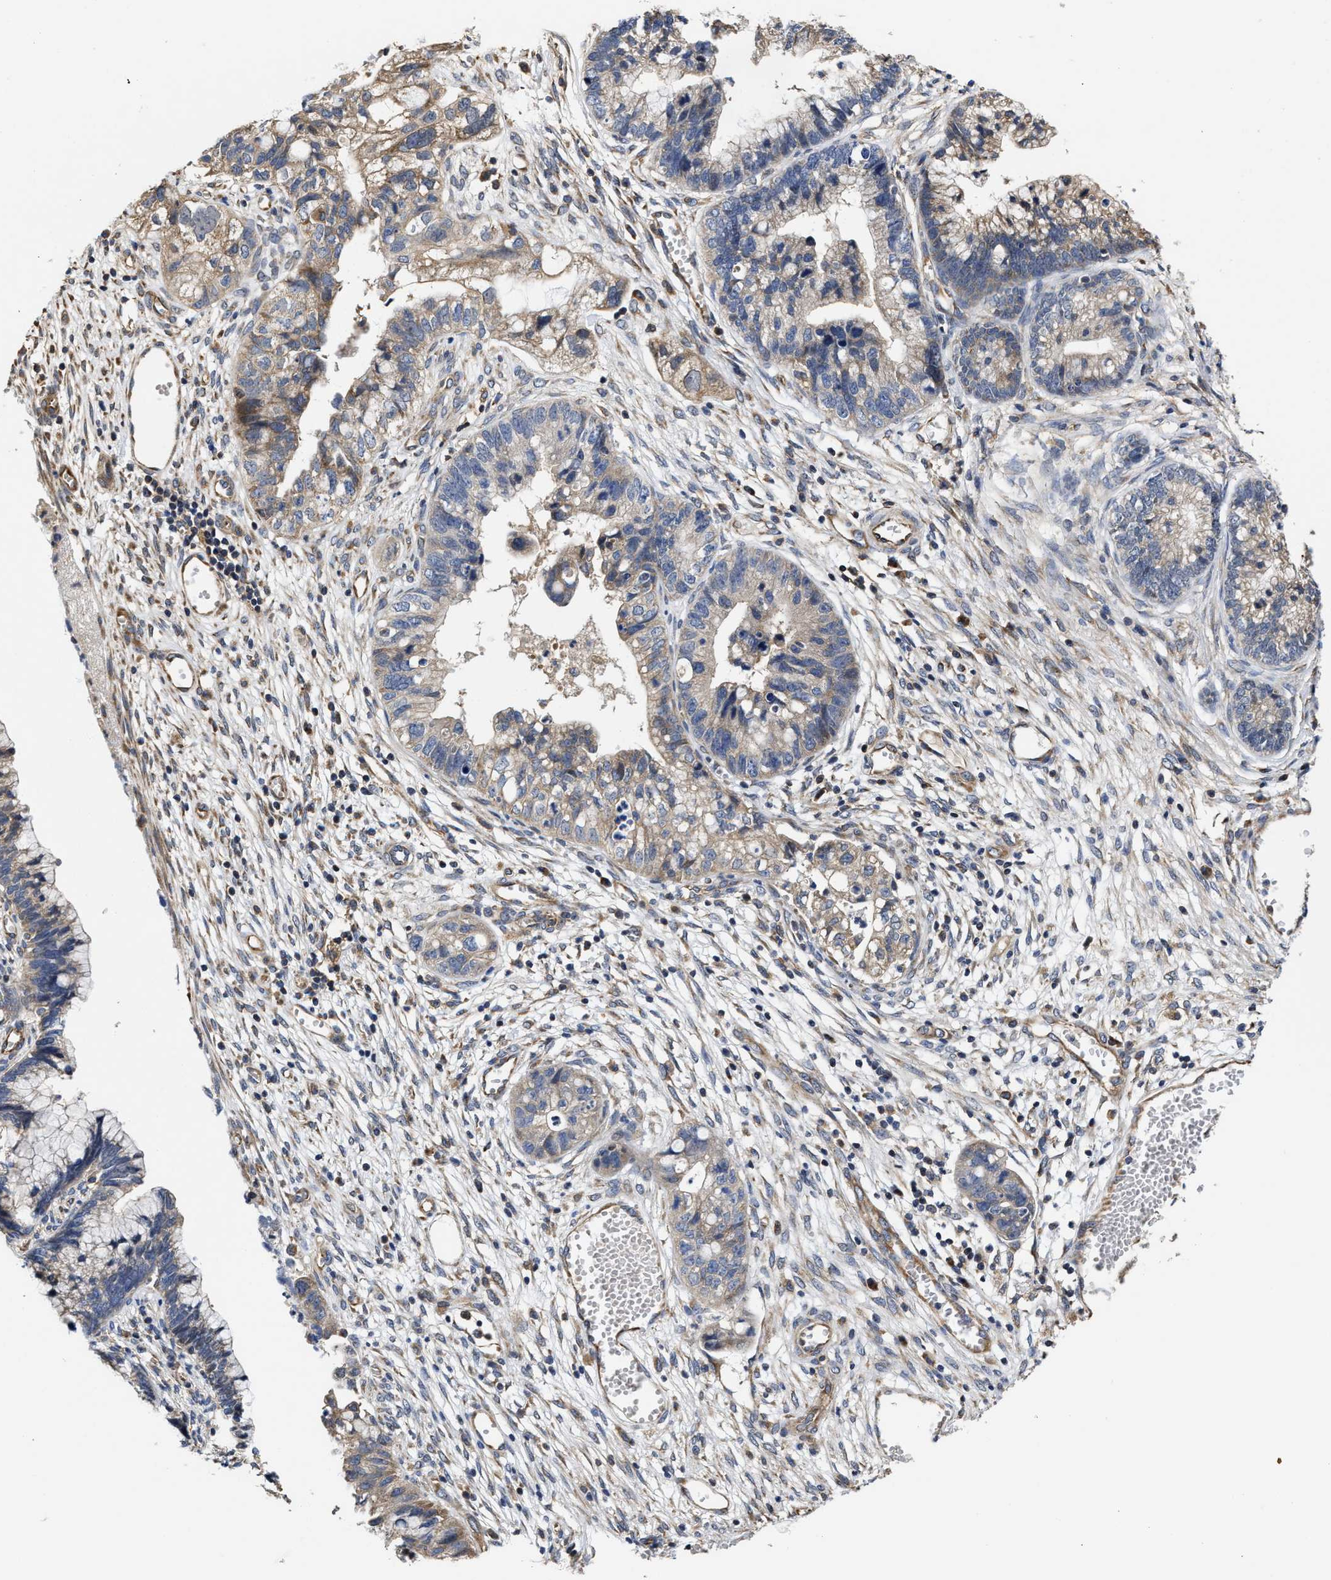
{"staining": {"intensity": "weak", "quantity": "25%-75%", "location": "cytoplasmic/membranous"}, "tissue": "cervical cancer", "cell_type": "Tumor cells", "image_type": "cancer", "snomed": [{"axis": "morphology", "description": "Adenocarcinoma, NOS"}, {"axis": "topography", "description": "Cervix"}], "caption": "Weak cytoplasmic/membranous protein staining is identified in about 25%-75% of tumor cells in cervical cancer.", "gene": "TRAF6", "patient": {"sex": "female", "age": 44}}